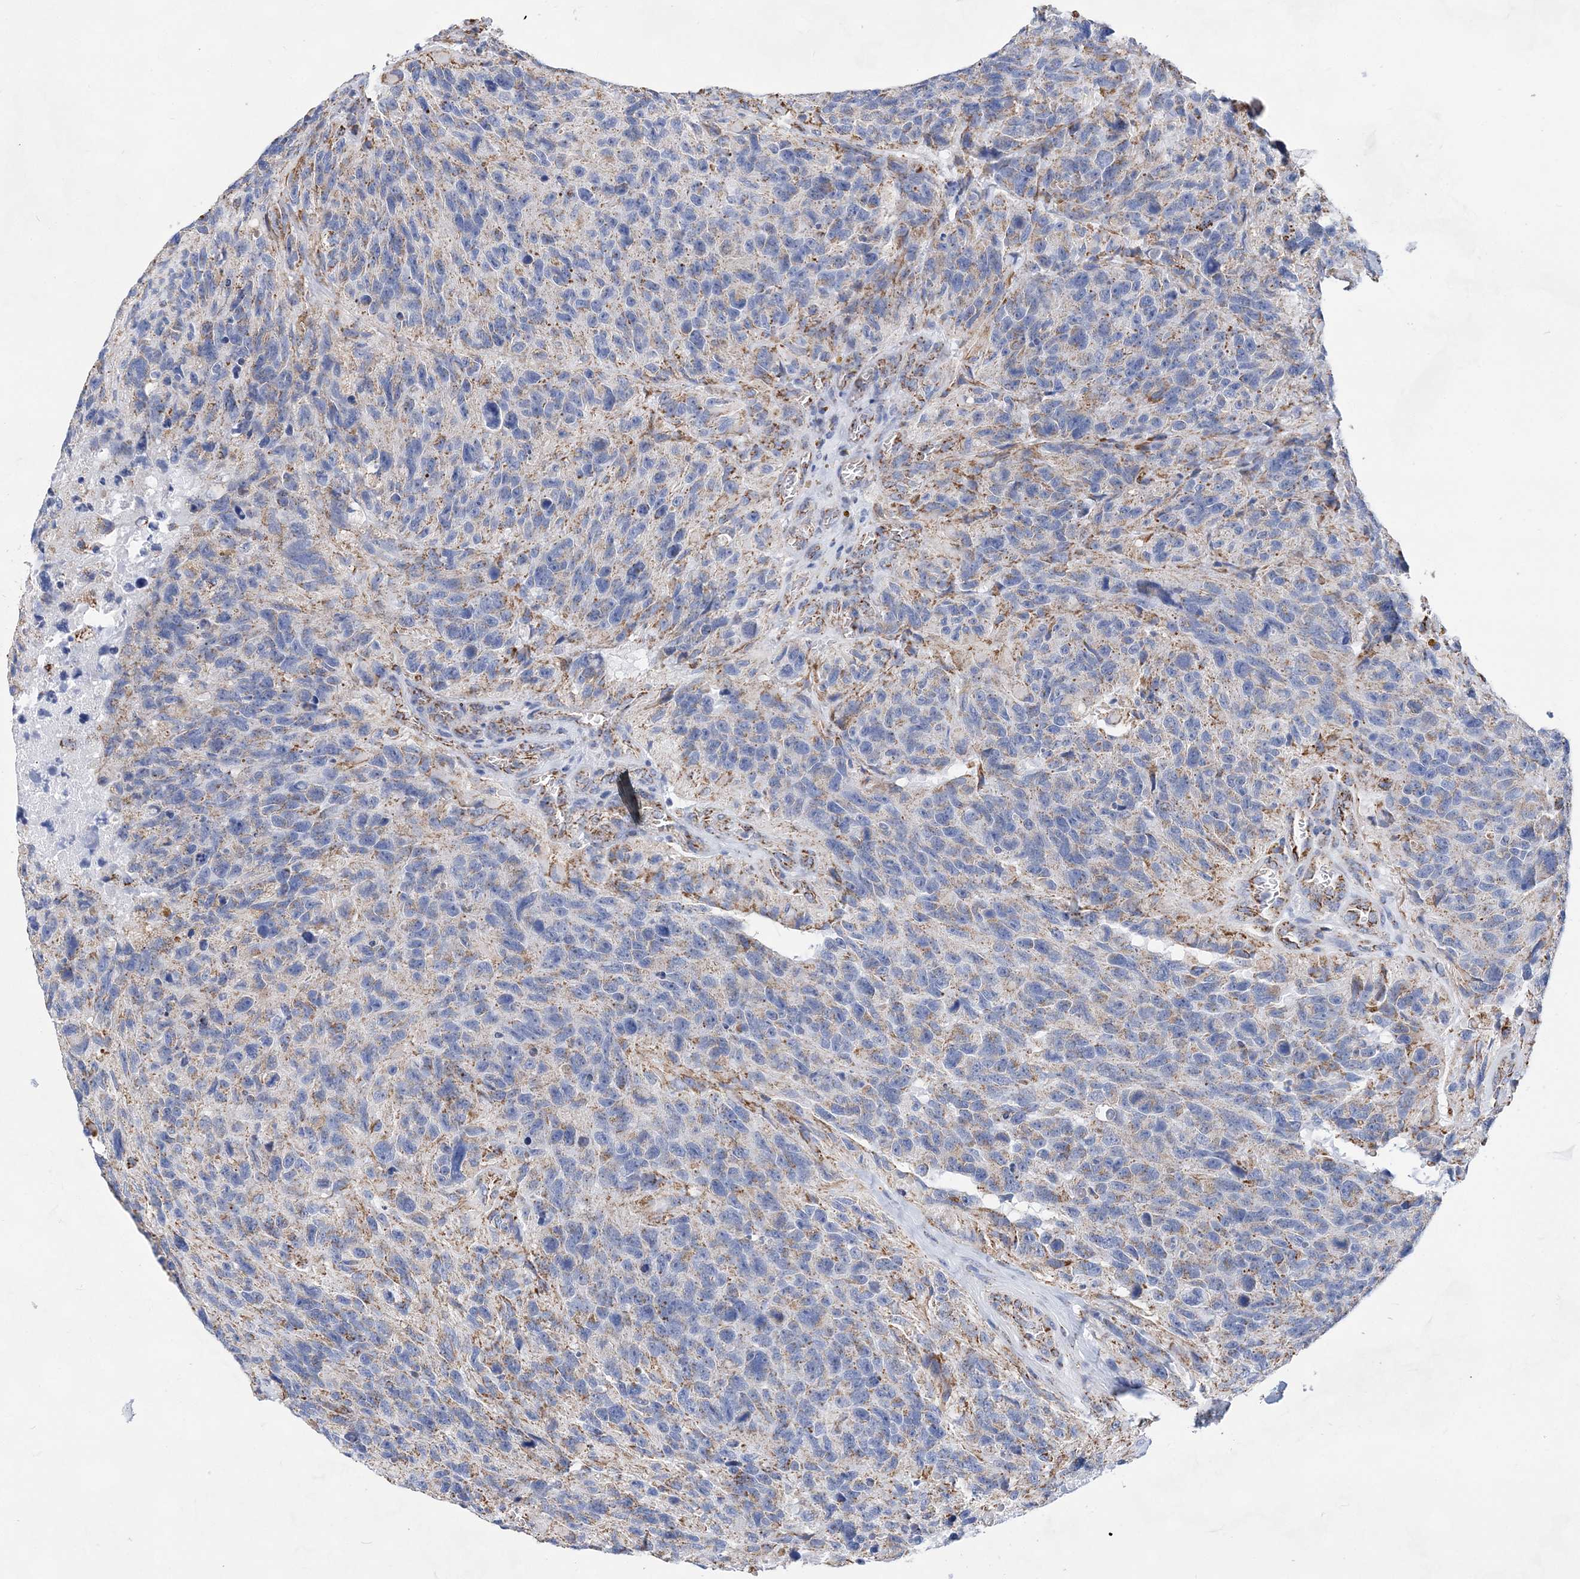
{"staining": {"intensity": "moderate", "quantity": "<25%", "location": "cytoplasmic/membranous"}, "tissue": "glioma", "cell_type": "Tumor cells", "image_type": "cancer", "snomed": [{"axis": "morphology", "description": "Glioma, malignant, High grade"}, {"axis": "topography", "description": "Brain"}], "caption": "Glioma stained with a brown dye displays moderate cytoplasmic/membranous positive staining in approximately <25% of tumor cells.", "gene": "ACOT9", "patient": {"sex": "male", "age": 69}}